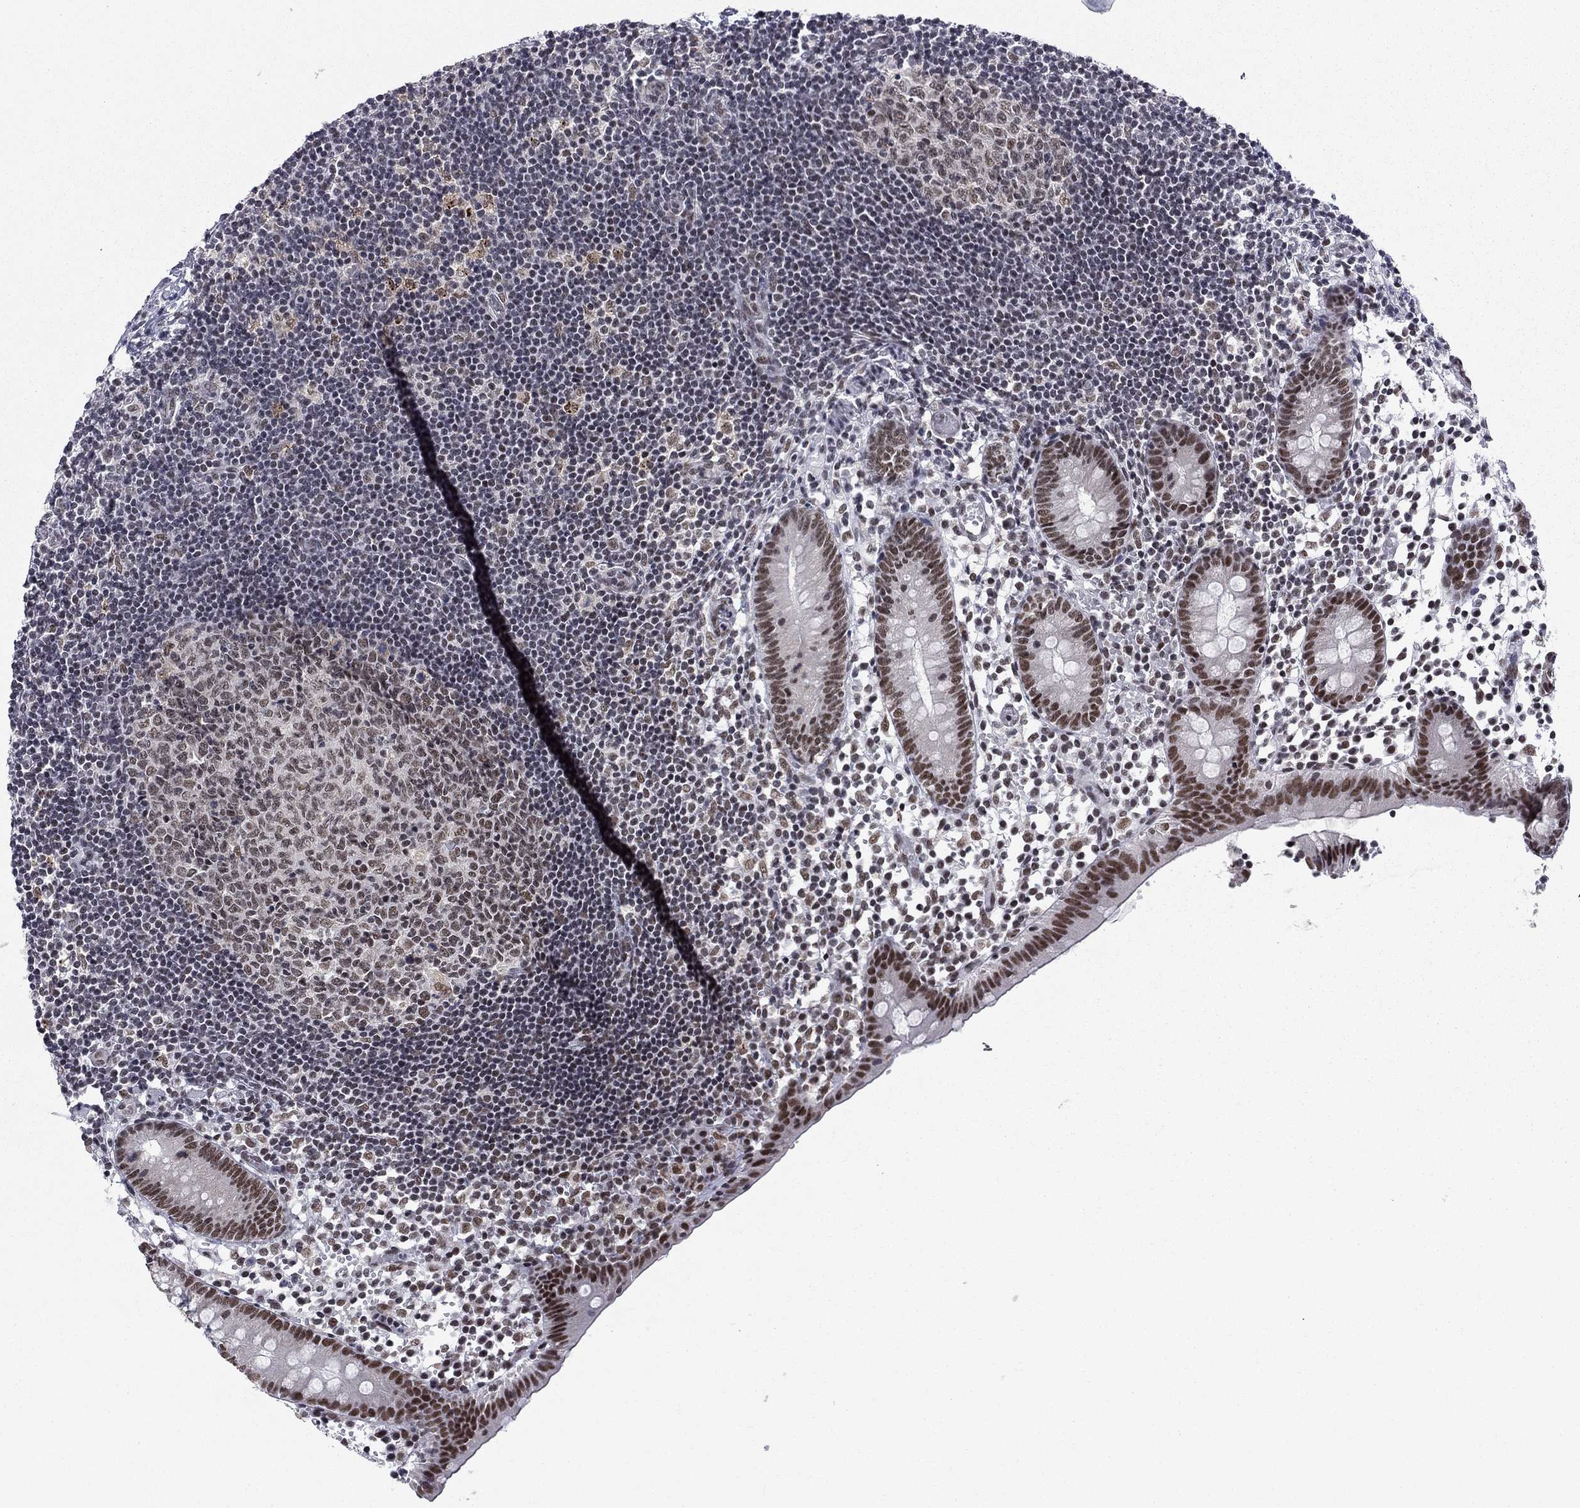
{"staining": {"intensity": "moderate", "quantity": ">75%", "location": "nuclear"}, "tissue": "appendix", "cell_type": "Glandular cells", "image_type": "normal", "snomed": [{"axis": "morphology", "description": "Normal tissue, NOS"}, {"axis": "topography", "description": "Appendix"}], "caption": "Human appendix stained with a brown dye demonstrates moderate nuclear positive staining in about >75% of glandular cells.", "gene": "ETV5", "patient": {"sex": "female", "age": 40}}